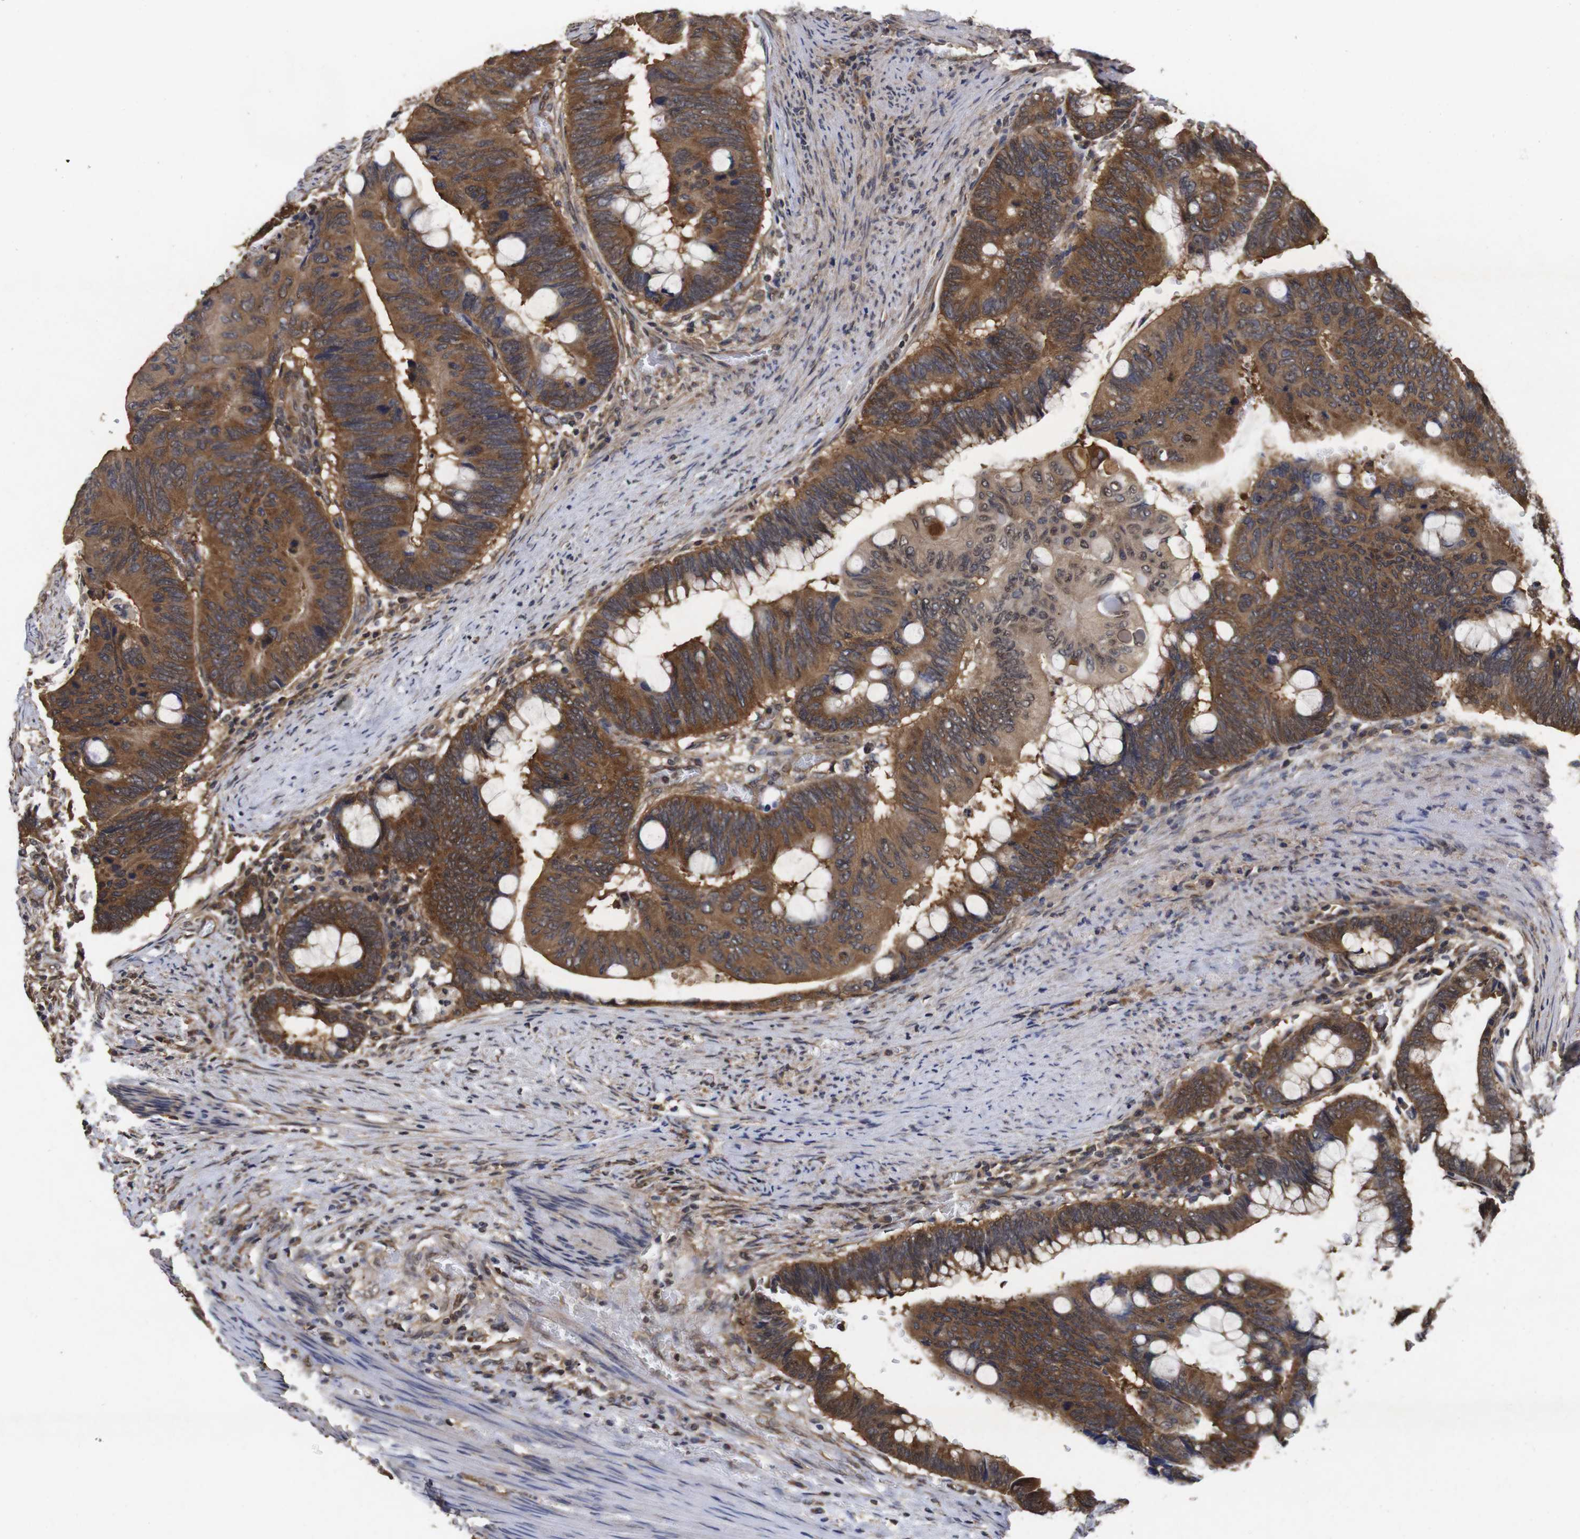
{"staining": {"intensity": "moderate", "quantity": ">75%", "location": "cytoplasmic/membranous"}, "tissue": "colorectal cancer", "cell_type": "Tumor cells", "image_type": "cancer", "snomed": [{"axis": "morphology", "description": "Normal tissue, NOS"}, {"axis": "morphology", "description": "Adenocarcinoma, NOS"}, {"axis": "topography", "description": "Rectum"}, {"axis": "topography", "description": "Peripheral nerve tissue"}], "caption": "There is medium levels of moderate cytoplasmic/membranous staining in tumor cells of colorectal adenocarcinoma, as demonstrated by immunohistochemical staining (brown color).", "gene": "SUMO3", "patient": {"sex": "male", "age": 92}}